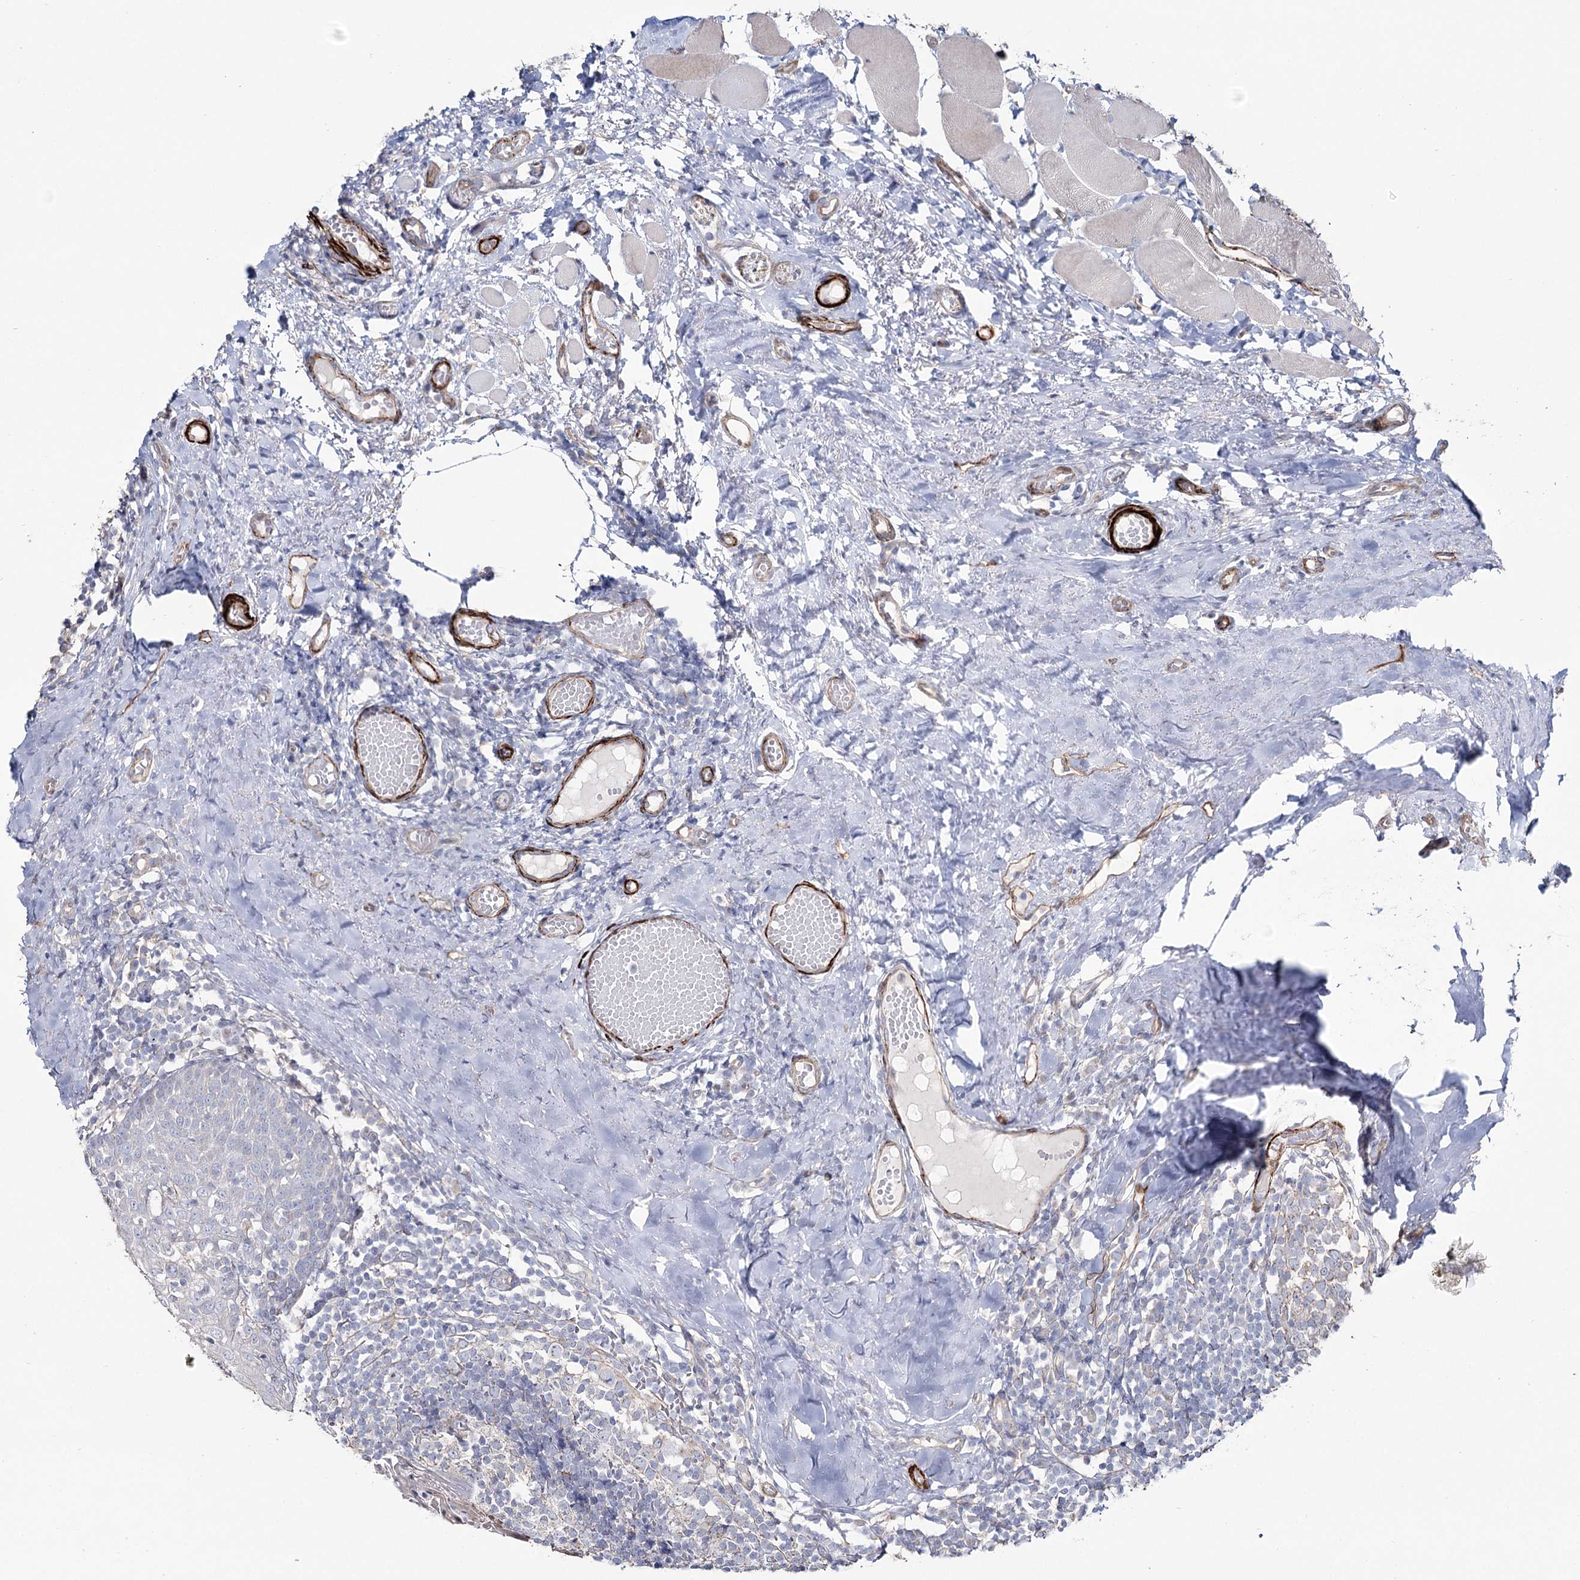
{"staining": {"intensity": "negative", "quantity": "none", "location": "none"}, "tissue": "tonsil", "cell_type": "Germinal center cells", "image_type": "normal", "snomed": [{"axis": "morphology", "description": "Normal tissue, NOS"}, {"axis": "topography", "description": "Tonsil"}], "caption": "Immunohistochemistry (IHC) micrograph of benign tonsil stained for a protein (brown), which reveals no expression in germinal center cells.", "gene": "SUMF1", "patient": {"sex": "female", "age": 19}}